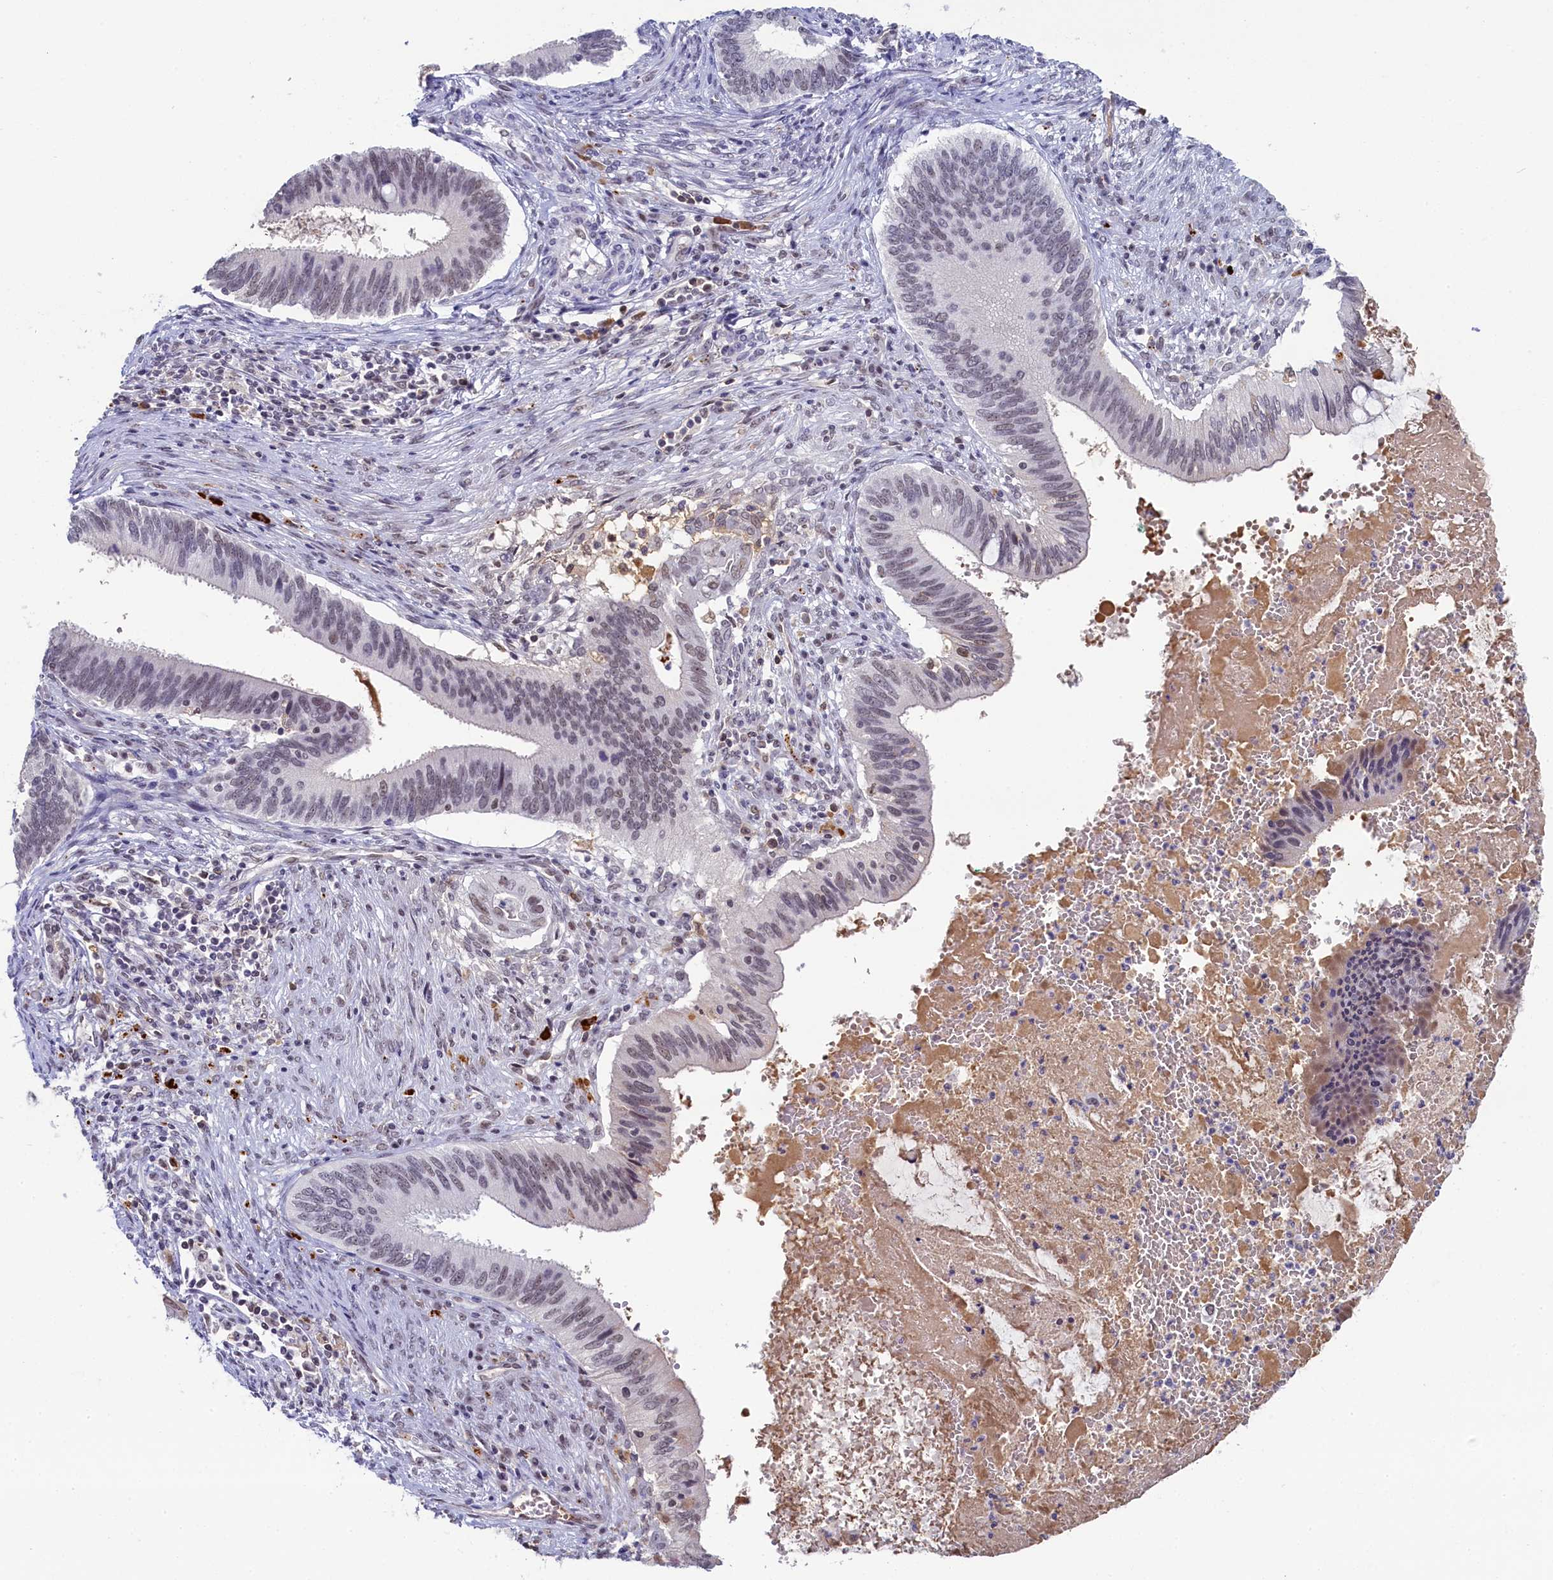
{"staining": {"intensity": "weak", "quantity": "<25%", "location": "nuclear"}, "tissue": "cervical cancer", "cell_type": "Tumor cells", "image_type": "cancer", "snomed": [{"axis": "morphology", "description": "Adenocarcinoma, NOS"}, {"axis": "topography", "description": "Cervix"}], "caption": "DAB (3,3'-diaminobenzidine) immunohistochemical staining of cervical adenocarcinoma exhibits no significant staining in tumor cells.", "gene": "INTS14", "patient": {"sex": "female", "age": 42}}